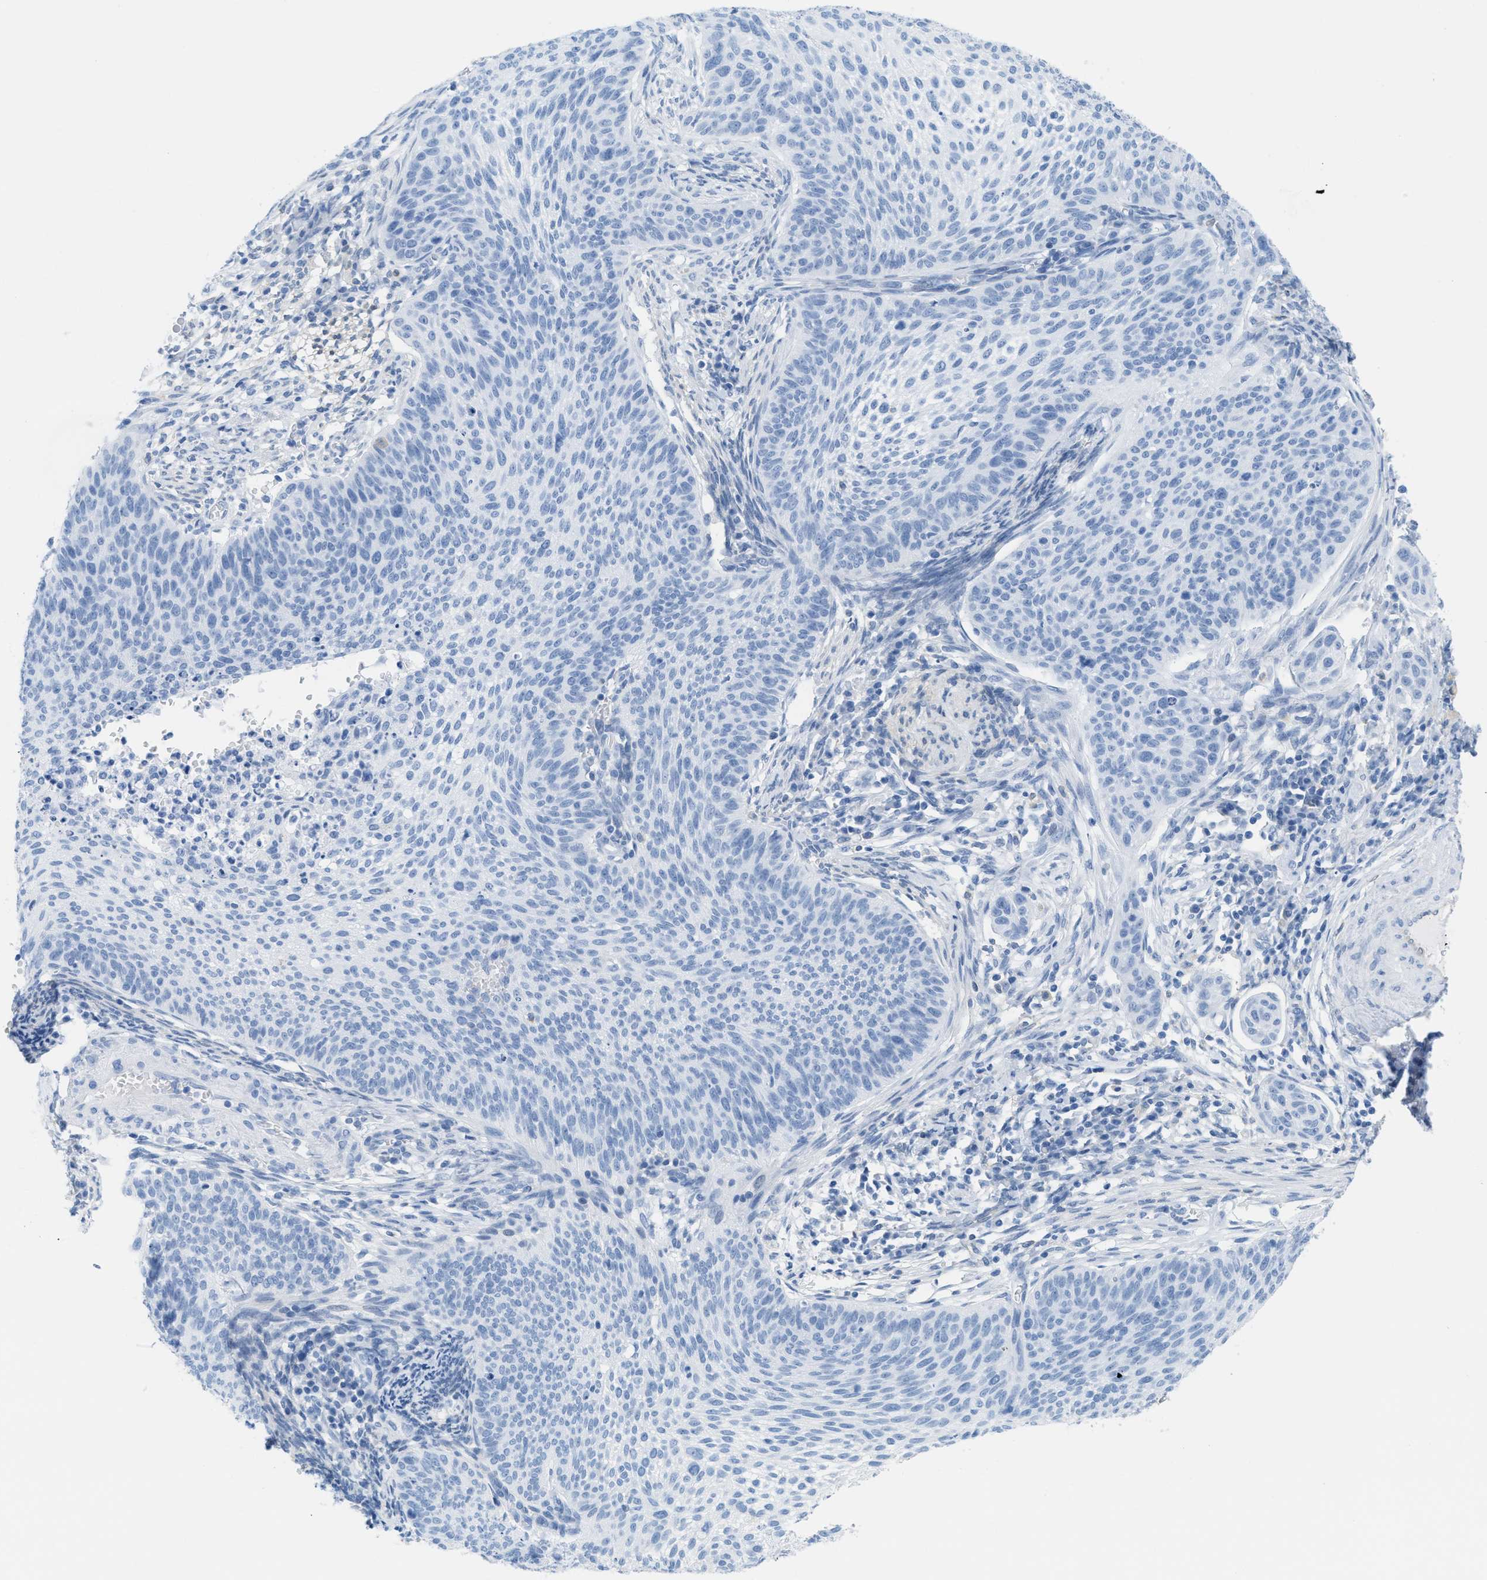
{"staining": {"intensity": "negative", "quantity": "none", "location": "none"}, "tissue": "cervical cancer", "cell_type": "Tumor cells", "image_type": "cancer", "snomed": [{"axis": "morphology", "description": "Squamous cell carcinoma, NOS"}, {"axis": "topography", "description": "Cervix"}], "caption": "Immunohistochemistry (IHC) image of human cervical cancer stained for a protein (brown), which displays no staining in tumor cells. (DAB (3,3'-diaminobenzidine) immunohistochemistry visualized using brightfield microscopy, high magnification).", "gene": "ASGR1", "patient": {"sex": "female", "age": 70}}